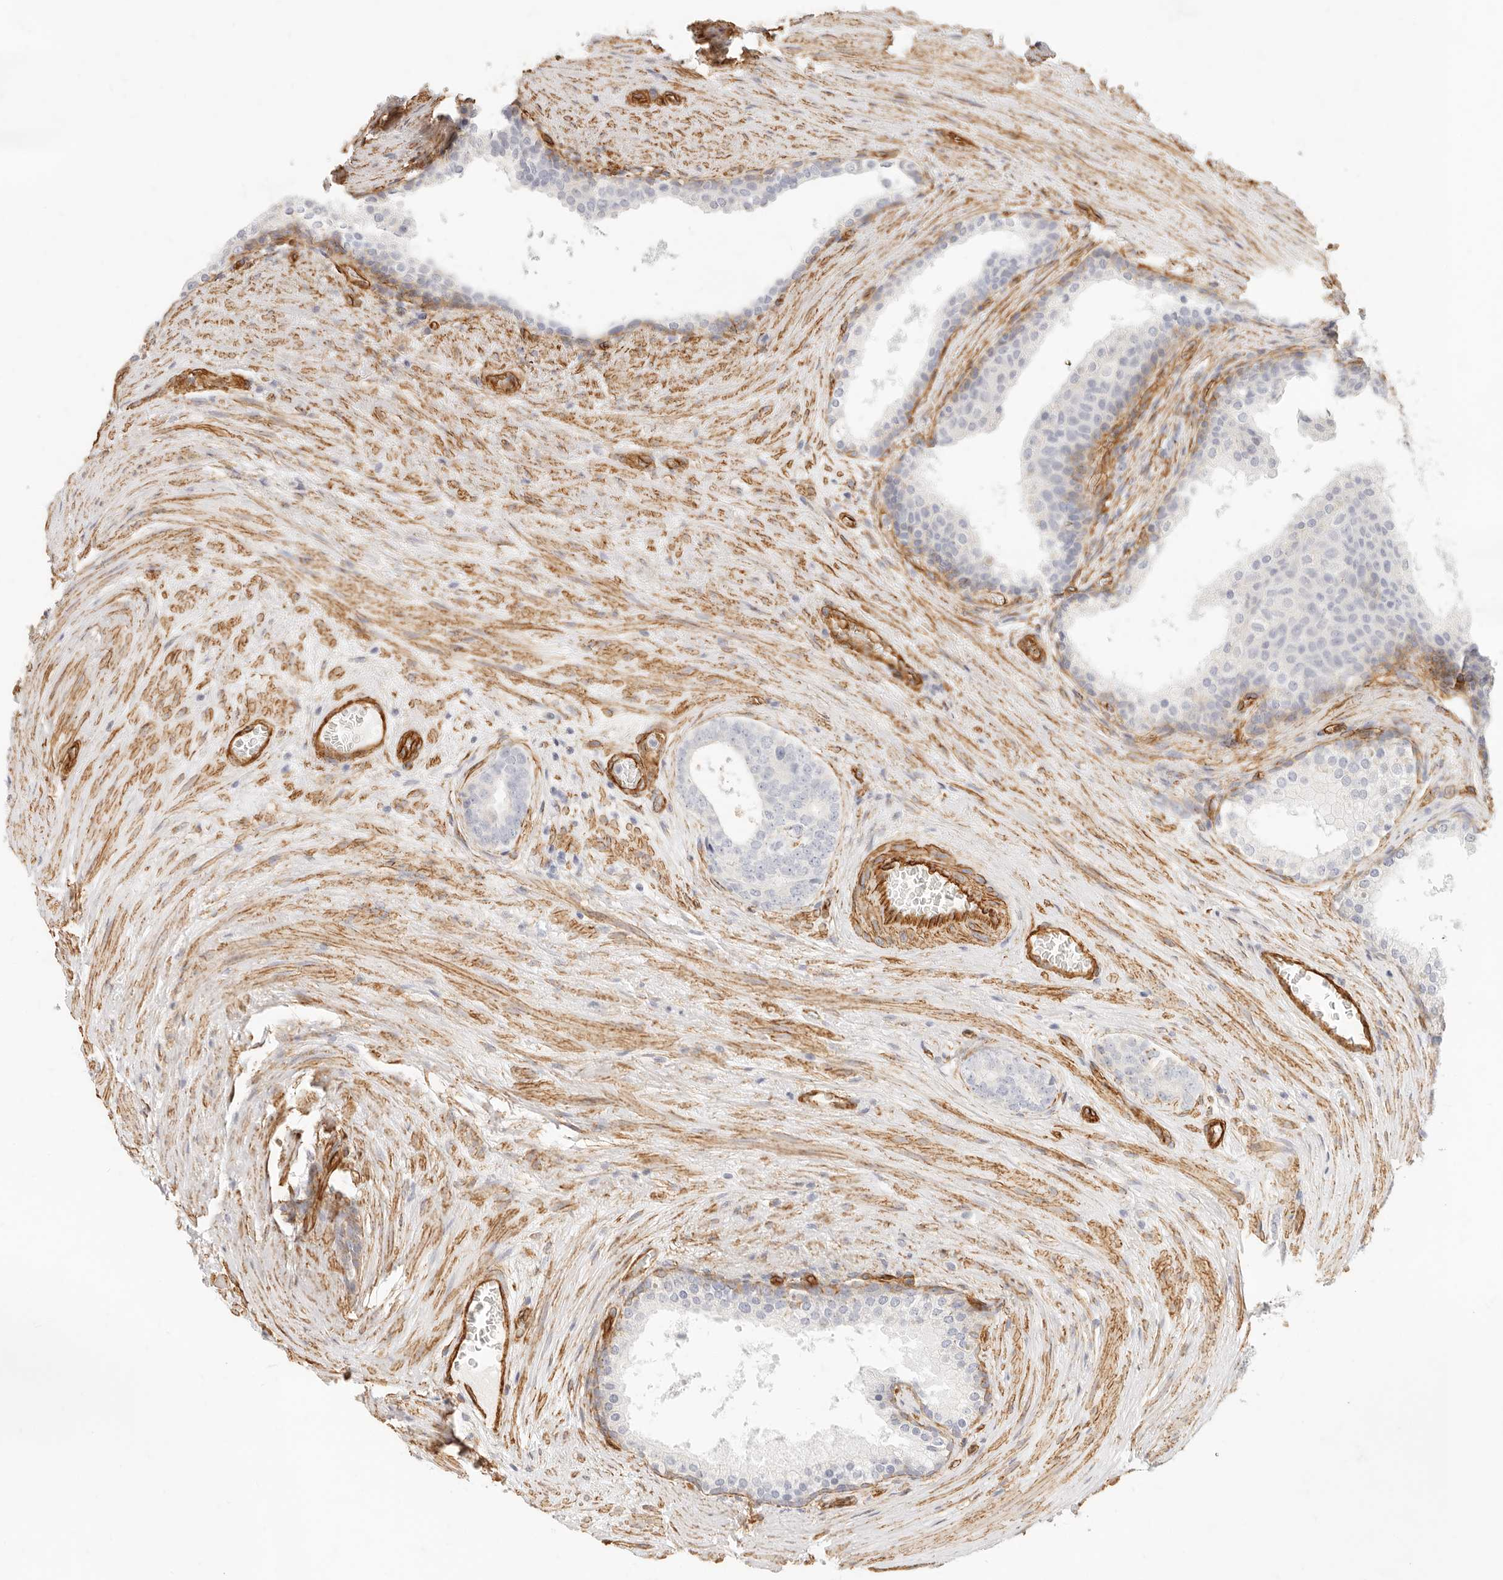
{"staining": {"intensity": "negative", "quantity": "none", "location": "none"}, "tissue": "prostate cancer", "cell_type": "Tumor cells", "image_type": "cancer", "snomed": [{"axis": "morphology", "description": "Adenocarcinoma, High grade"}, {"axis": "topography", "description": "Prostate"}], "caption": "Protein analysis of prostate cancer shows no significant staining in tumor cells. Nuclei are stained in blue.", "gene": "NUS1", "patient": {"sex": "male", "age": 56}}